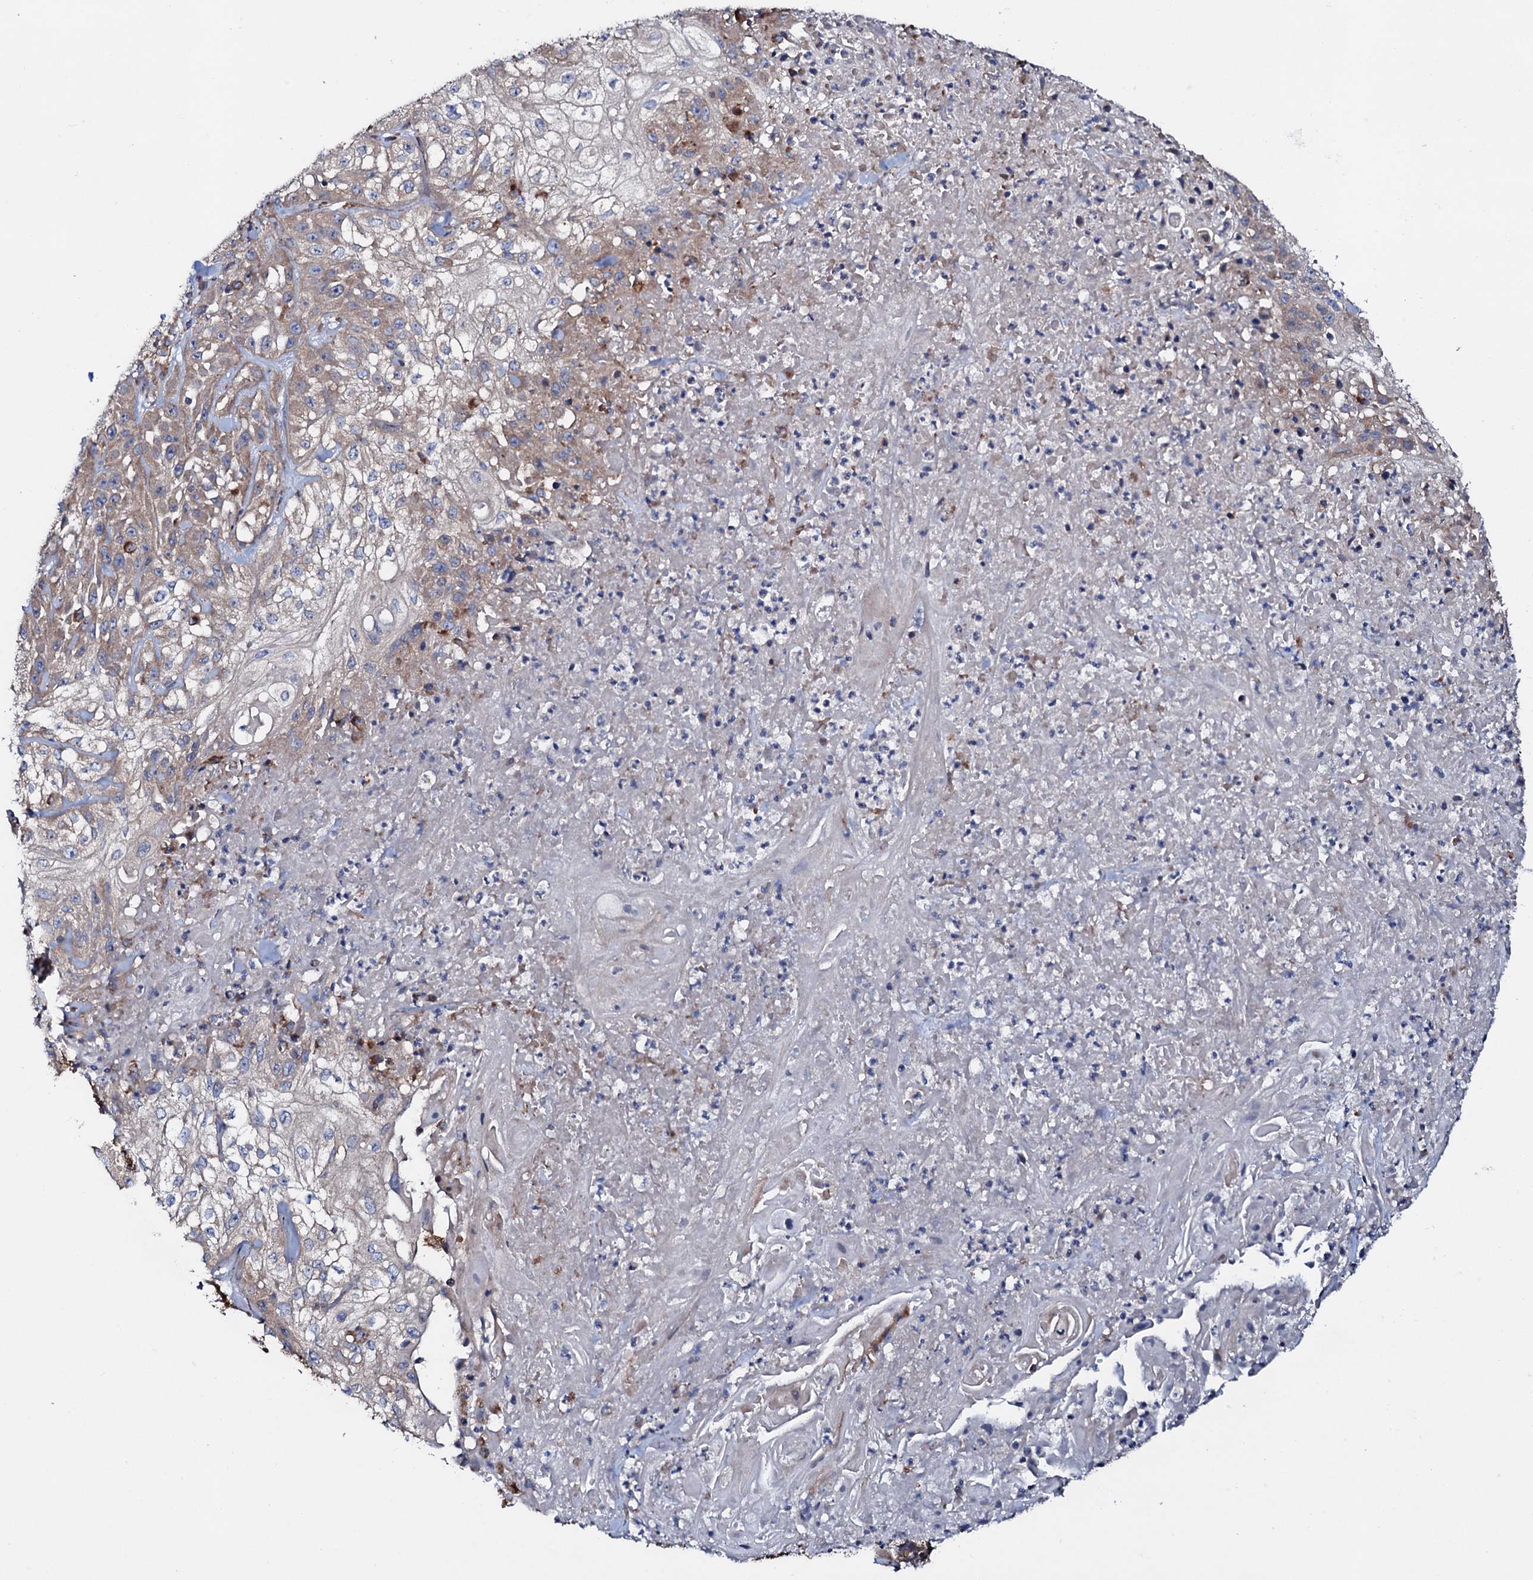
{"staining": {"intensity": "moderate", "quantity": "25%-75%", "location": "cytoplasmic/membranous"}, "tissue": "skin cancer", "cell_type": "Tumor cells", "image_type": "cancer", "snomed": [{"axis": "morphology", "description": "Squamous cell carcinoma, NOS"}, {"axis": "morphology", "description": "Squamous cell carcinoma, metastatic, NOS"}, {"axis": "topography", "description": "Skin"}, {"axis": "topography", "description": "Lymph node"}], "caption": "The photomicrograph shows staining of skin squamous cell carcinoma, revealing moderate cytoplasmic/membranous protein expression (brown color) within tumor cells.", "gene": "P2RX4", "patient": {"sex": "male", "age": 75}}